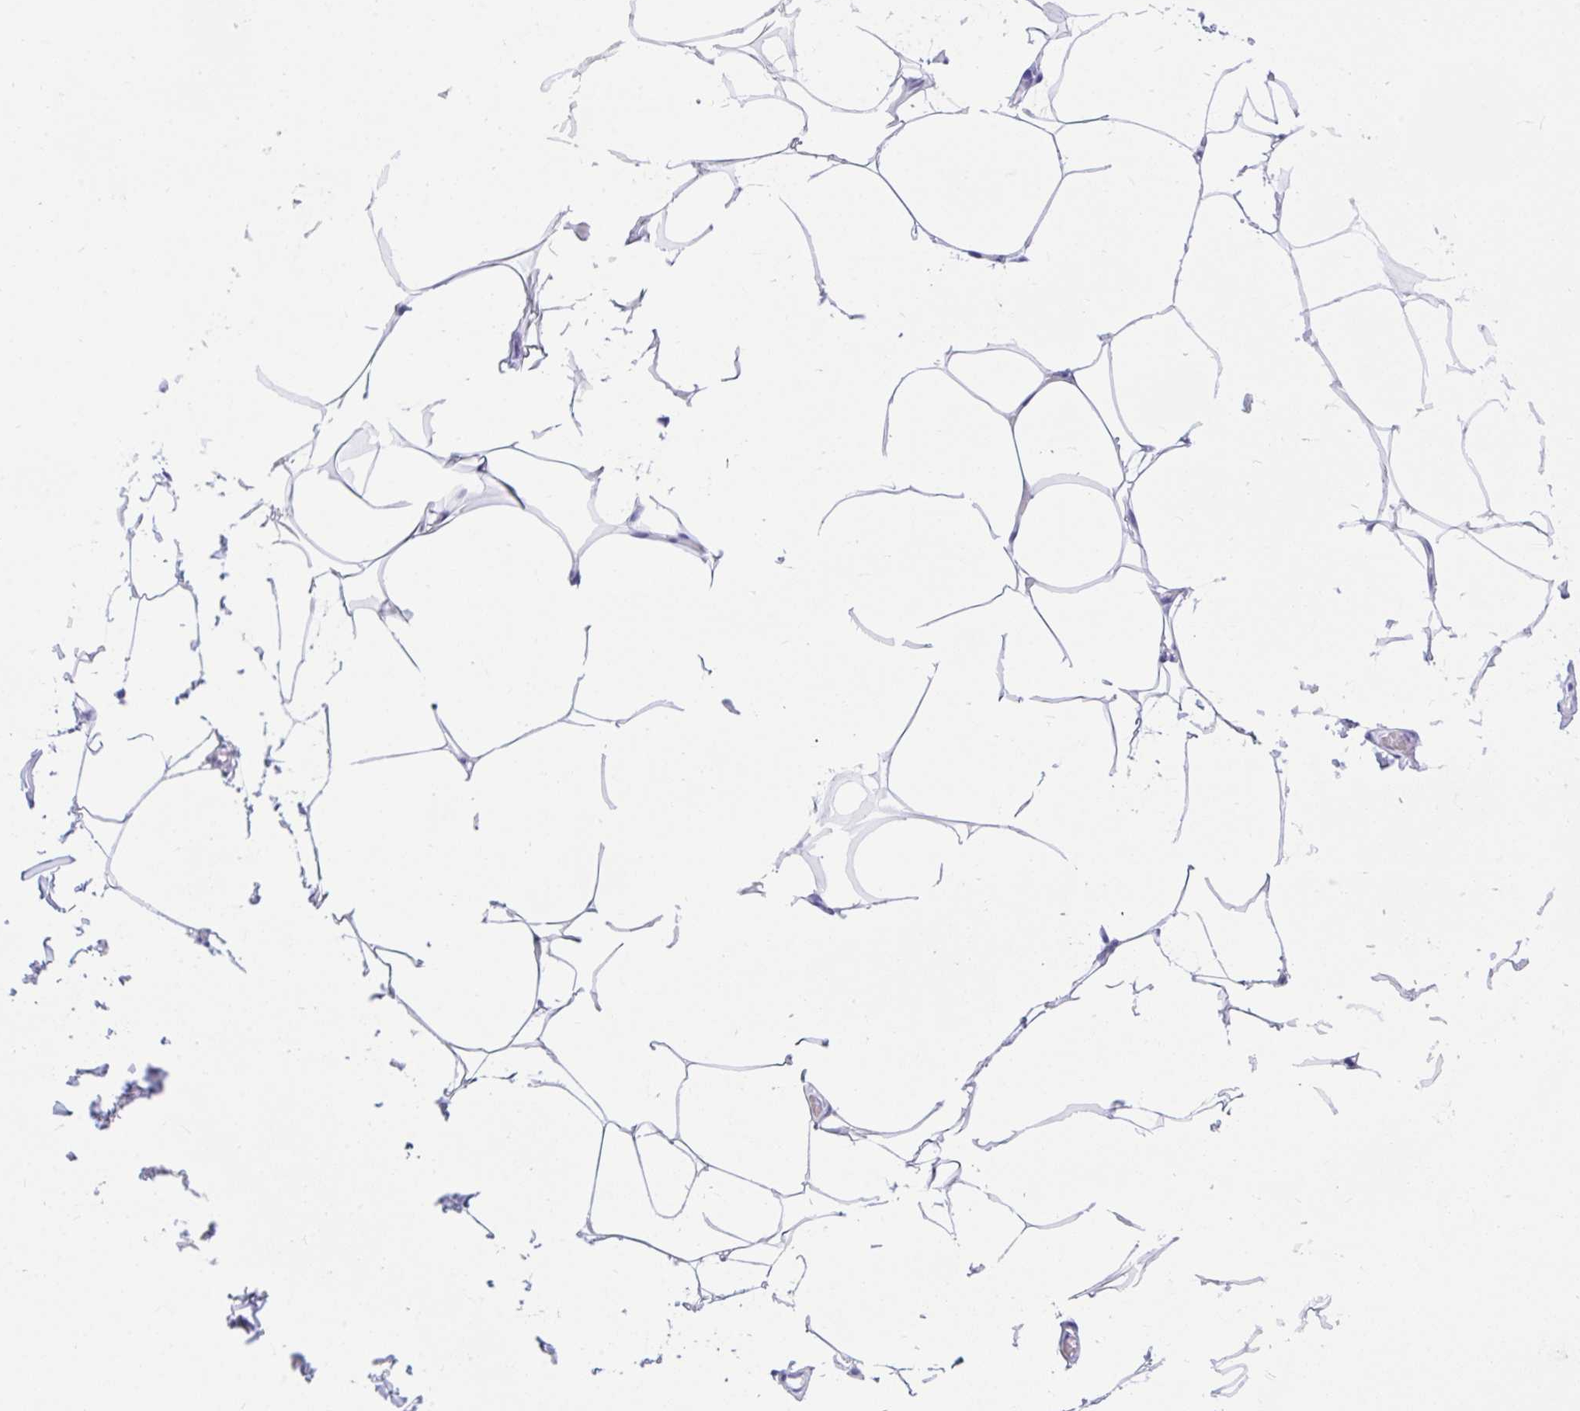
{"staining": {"intensity": "negative", "quantity": "none", "location": "none"}, "tissue": "adipose tissue", "cell_type": "Adipocytes", "image_type": "normal", "snomed": [{"axis": "morphology", "description": "Normal tissue, NOS"}, {"axis": "topography", "description": "Skin"}, {"axis": "topography", "description": "Peripheral nerve tissue"}], "caption": "A high-resolution histopathology image shows immunohistochemistry (IHC) staining of normal adipose tissue, which displays no significant staining in adipocytes.", "gene": "TLN2", "patient": {"sex": "female", "age": 45}}